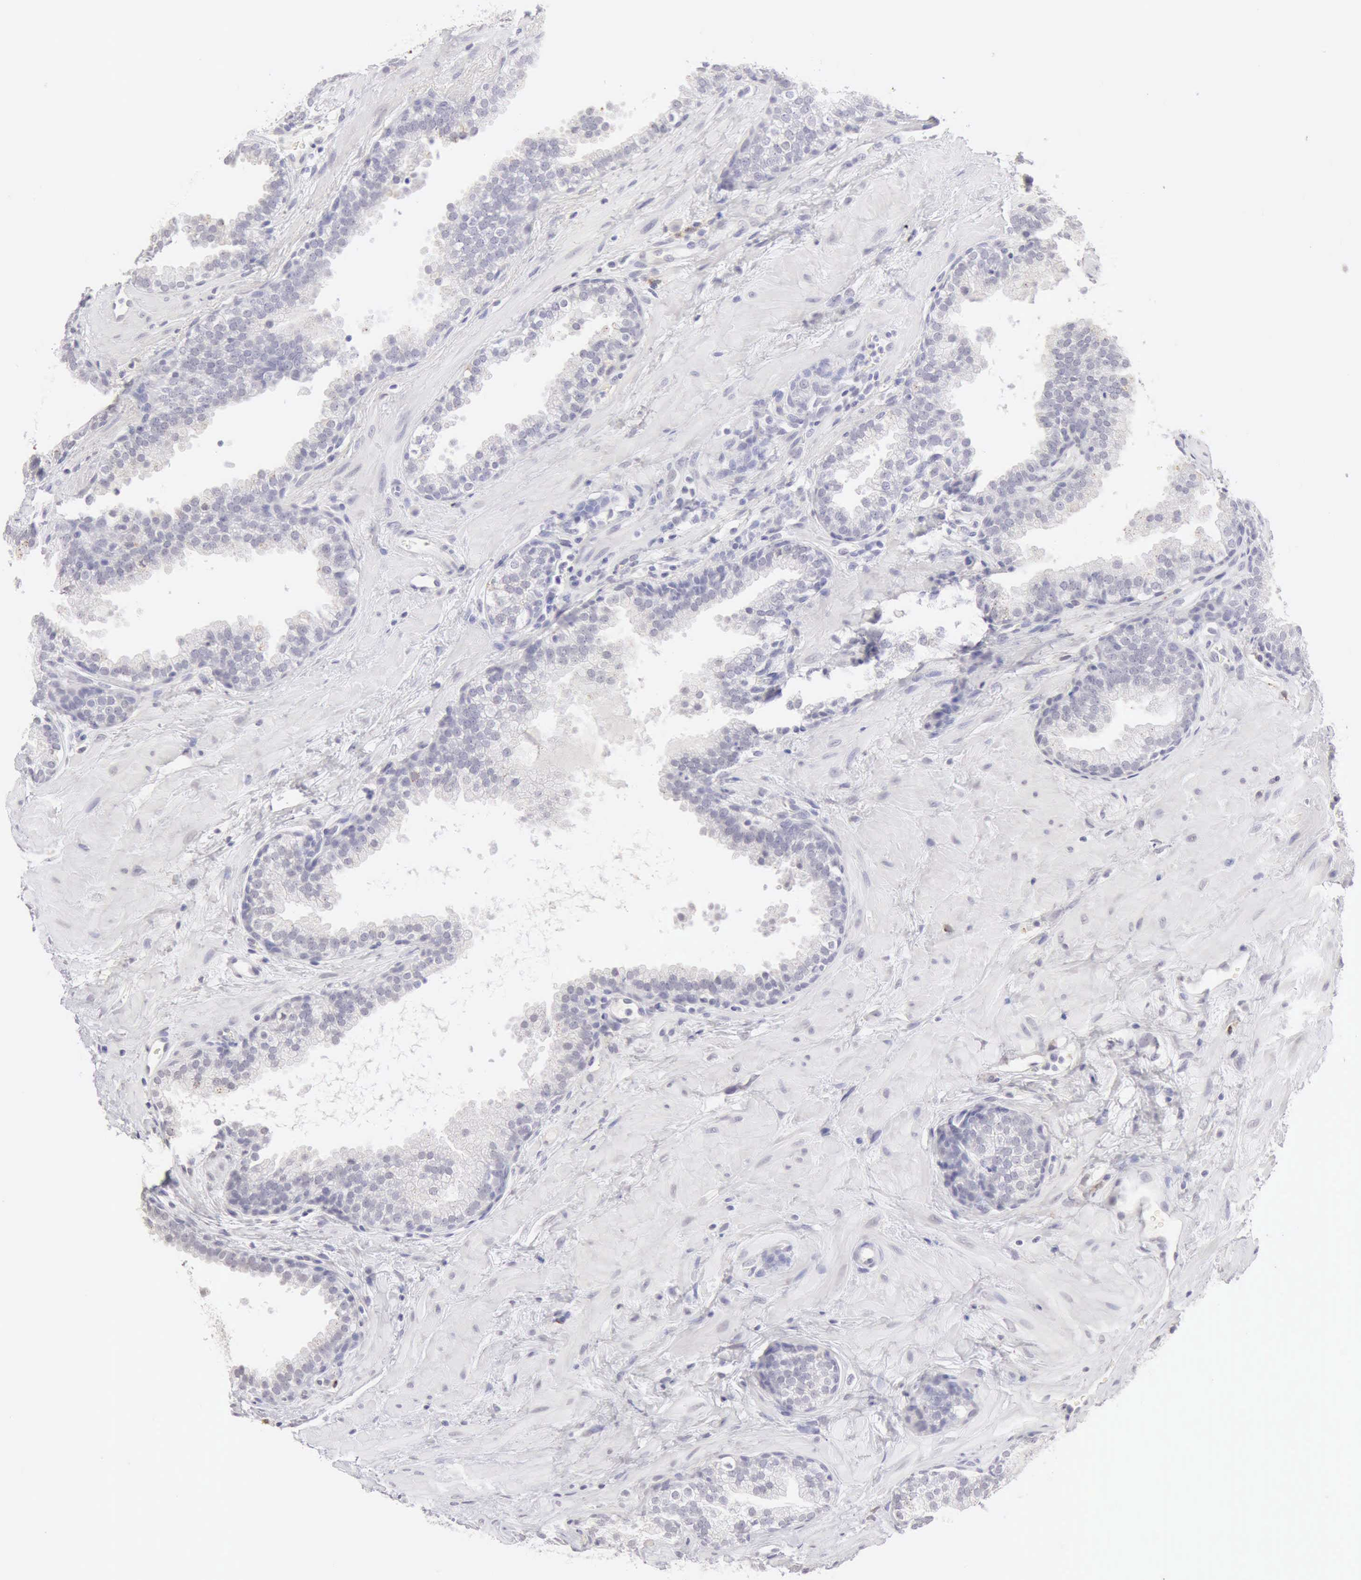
{"staining": {"intensity": "weak", "quantity": "<25%", "location": "cytoplasmic/membranous"}, "tissue": "prostate", "cell_type": "Glandular cells", "image_type": "normal", "snomed": [{"axis": "morphology", "description": "Normal tissue, NOS"}, {"axis": "topography", "description": "Prostate"}], "caption": "The micrograph displays no staining of glandular cells in unremarkable prostate. (Immunohistochemistry, brightfield microscopy, high magnification).", "gene": "RNASE1", "patient": {"sex": "male", "age": 51}}